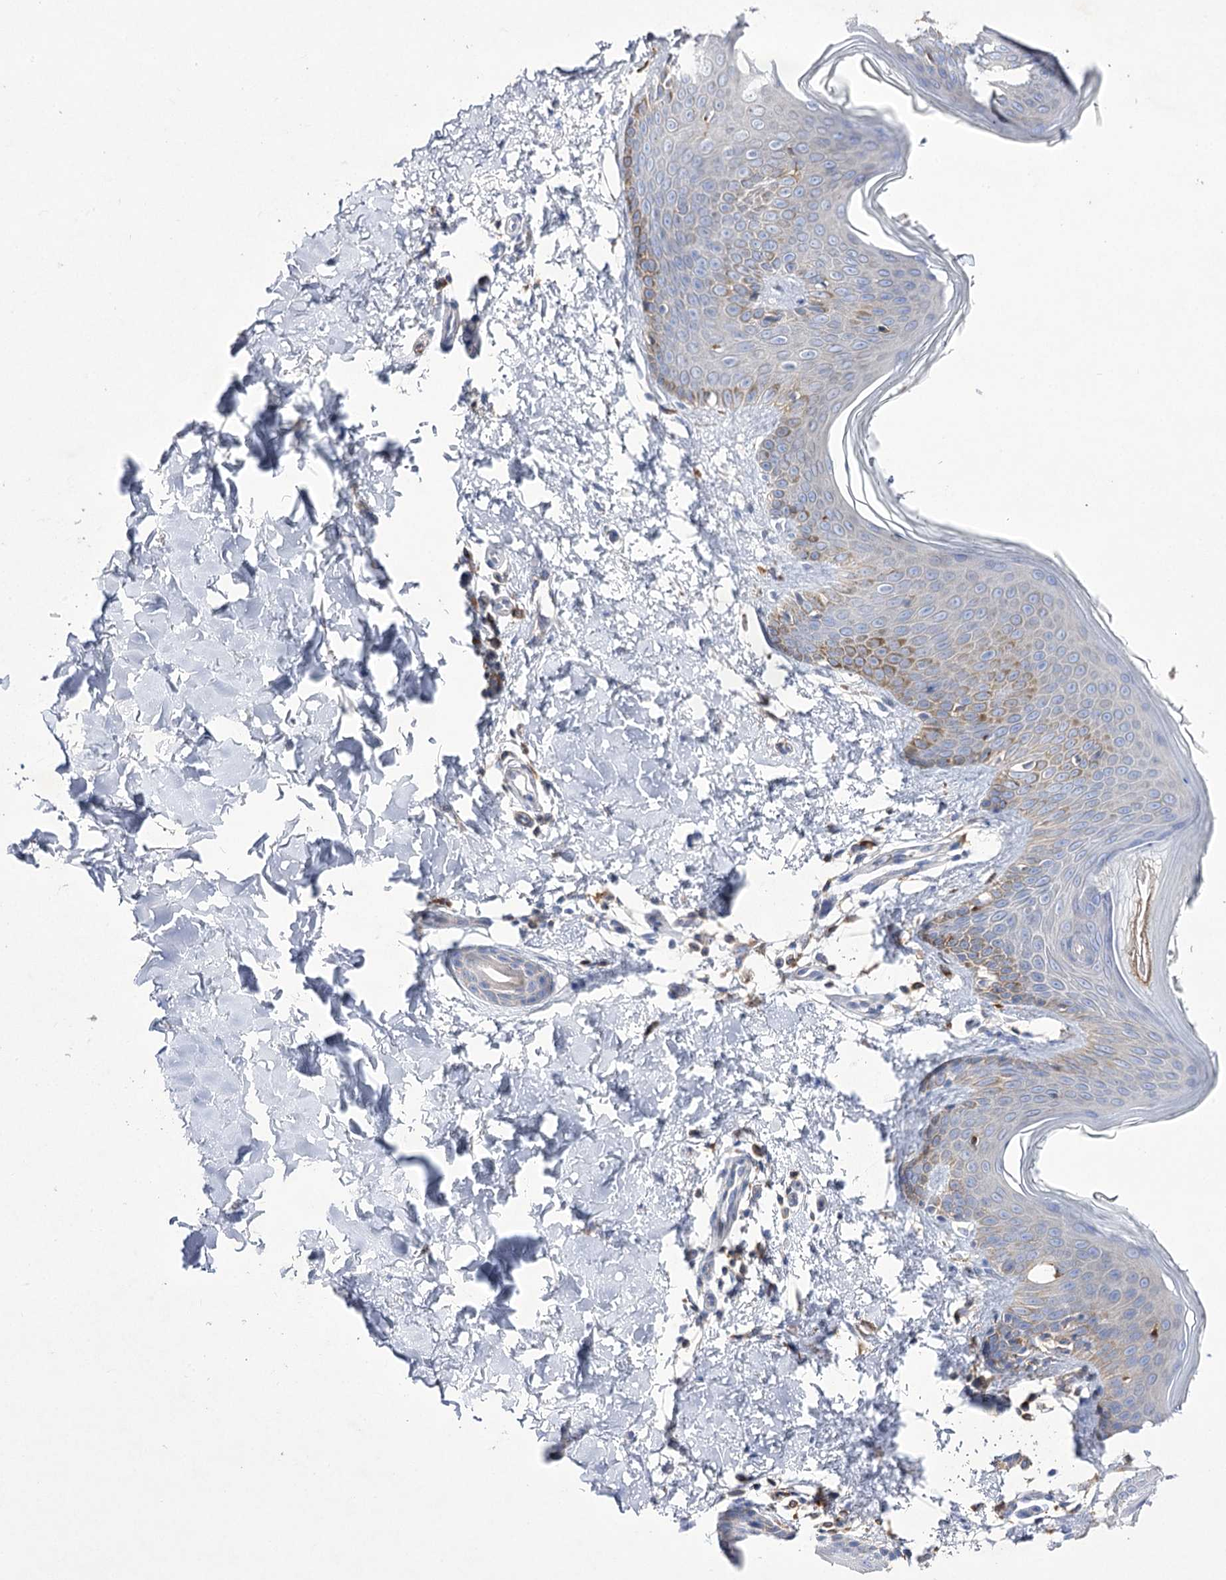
{"staining": {"intensity": "weak", "quantity": ">75%", "location": "cytoplasmic/membranous"}, "tissue": "skin", "cell_type": "Fibroblasts", "image_type": "normal", "snomed": [{"axis": "morphology", "description": "Normal tissue, NOS"}, {"axis": "topography", "description": "Skin"}], "caption": "Immunohistochemistry (IHC) (DAB) staining of unremarkable human skin demonstrates weak cytoplasmic/membranous protein staining in approximately >75% of fibroblasts.", "gene": "COX15", "patient": {"sex": "male", "age": 36}}